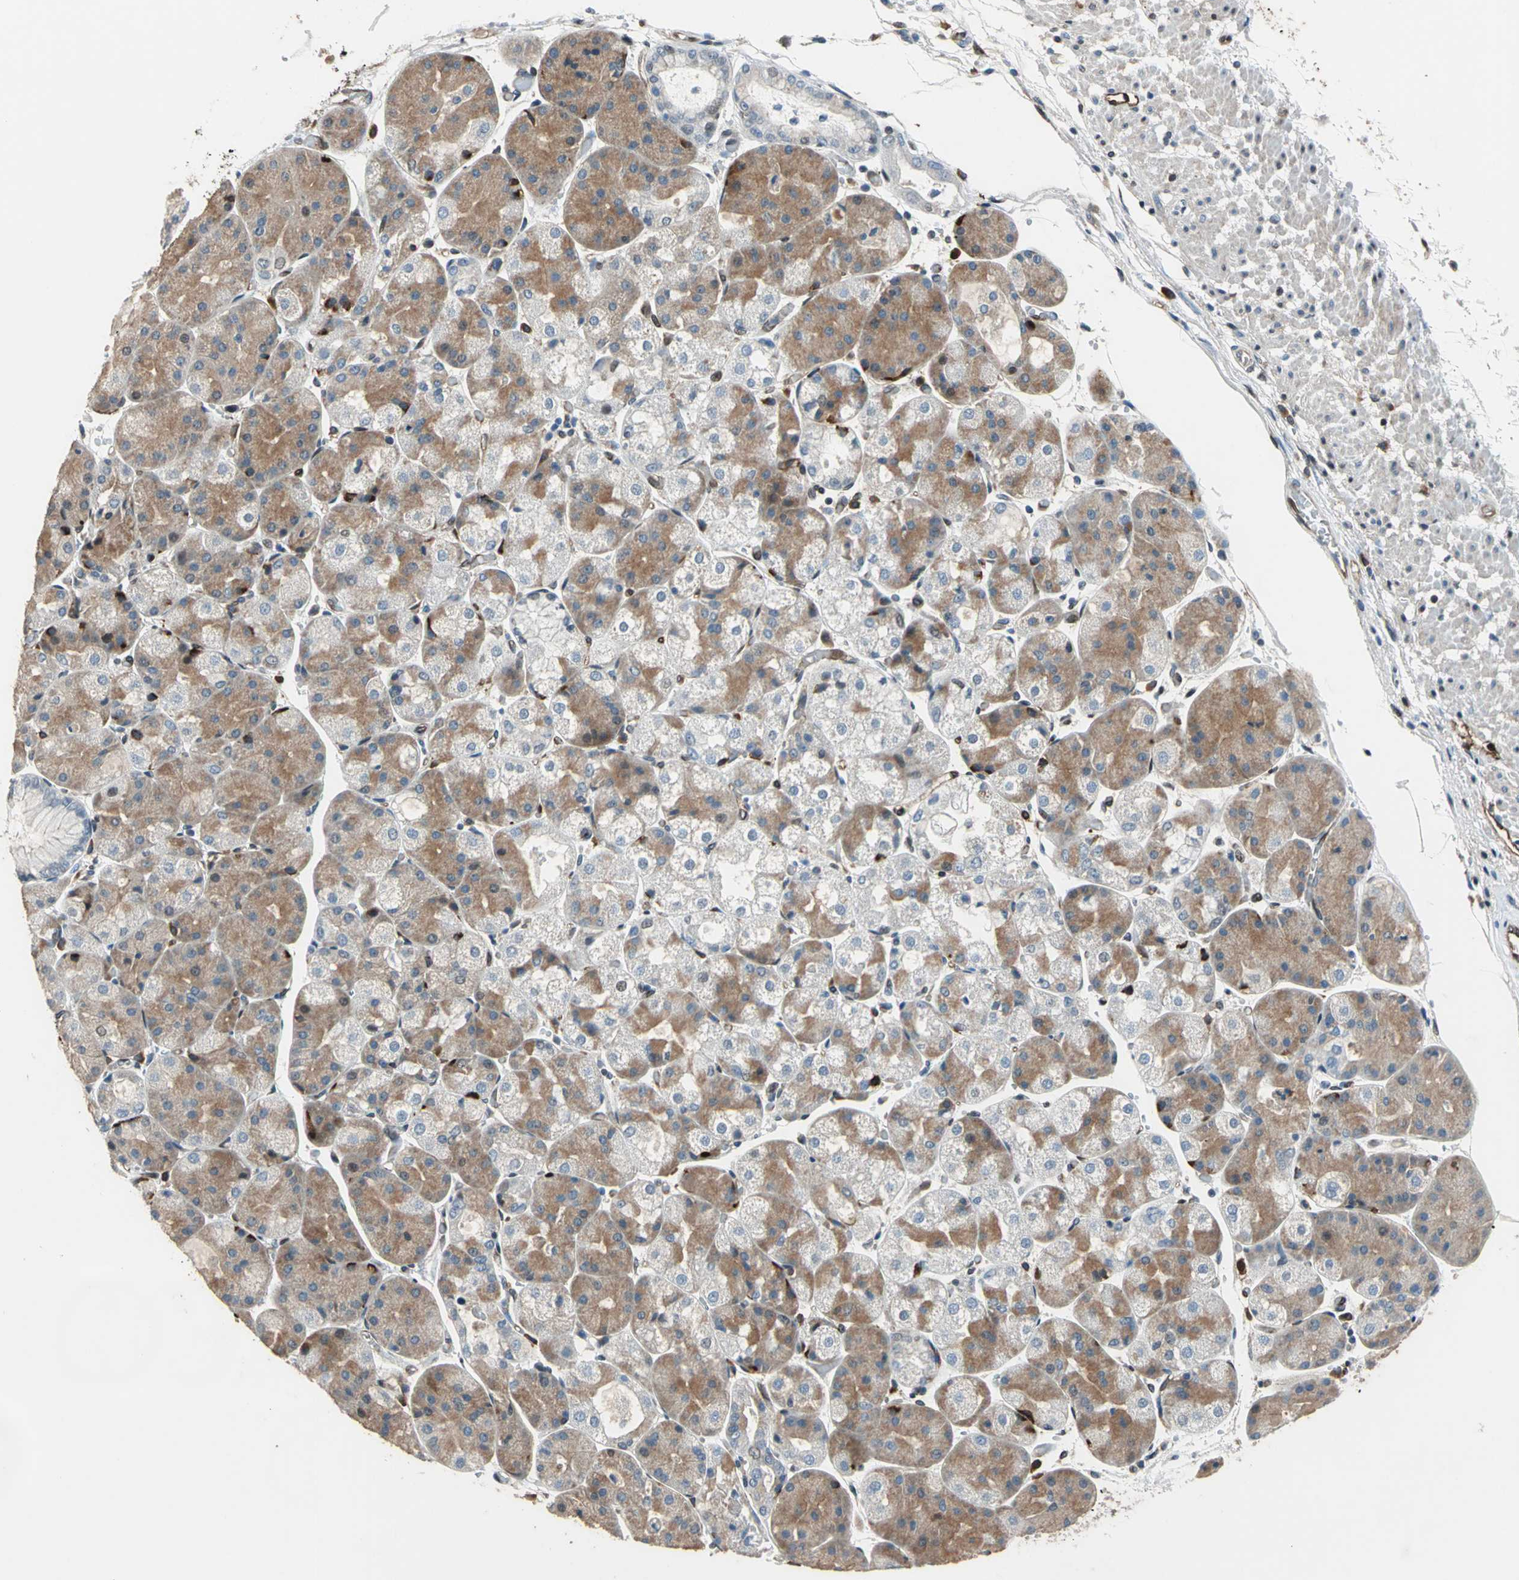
{"staining": {"intensity": "strong", "quantity": "25%-75%", "location": "cytoplasmic/membranous,nuclear"}, "tissue": "stomach", "cell_type": "Glandular cells", "image_type": "normal", "snomed": [{"axis": "morphology", "description": "Normal tissue, NOS"}, {"axis": "topography", "description": "Stomach, upper"}], "caption": "High-magnification brightfield microscopy of normal stomach stained with DAB (3,3'-diaminobenzidine) (brown) and counterstained with hematoxylin (blue). glandular cells exhibit strong cytoplasmic/membranous,nuclear positivity is seen in approximately25%-75% of cells.", "gene": "BRIP1", "patient": {"sex": "male", "age": 72}}